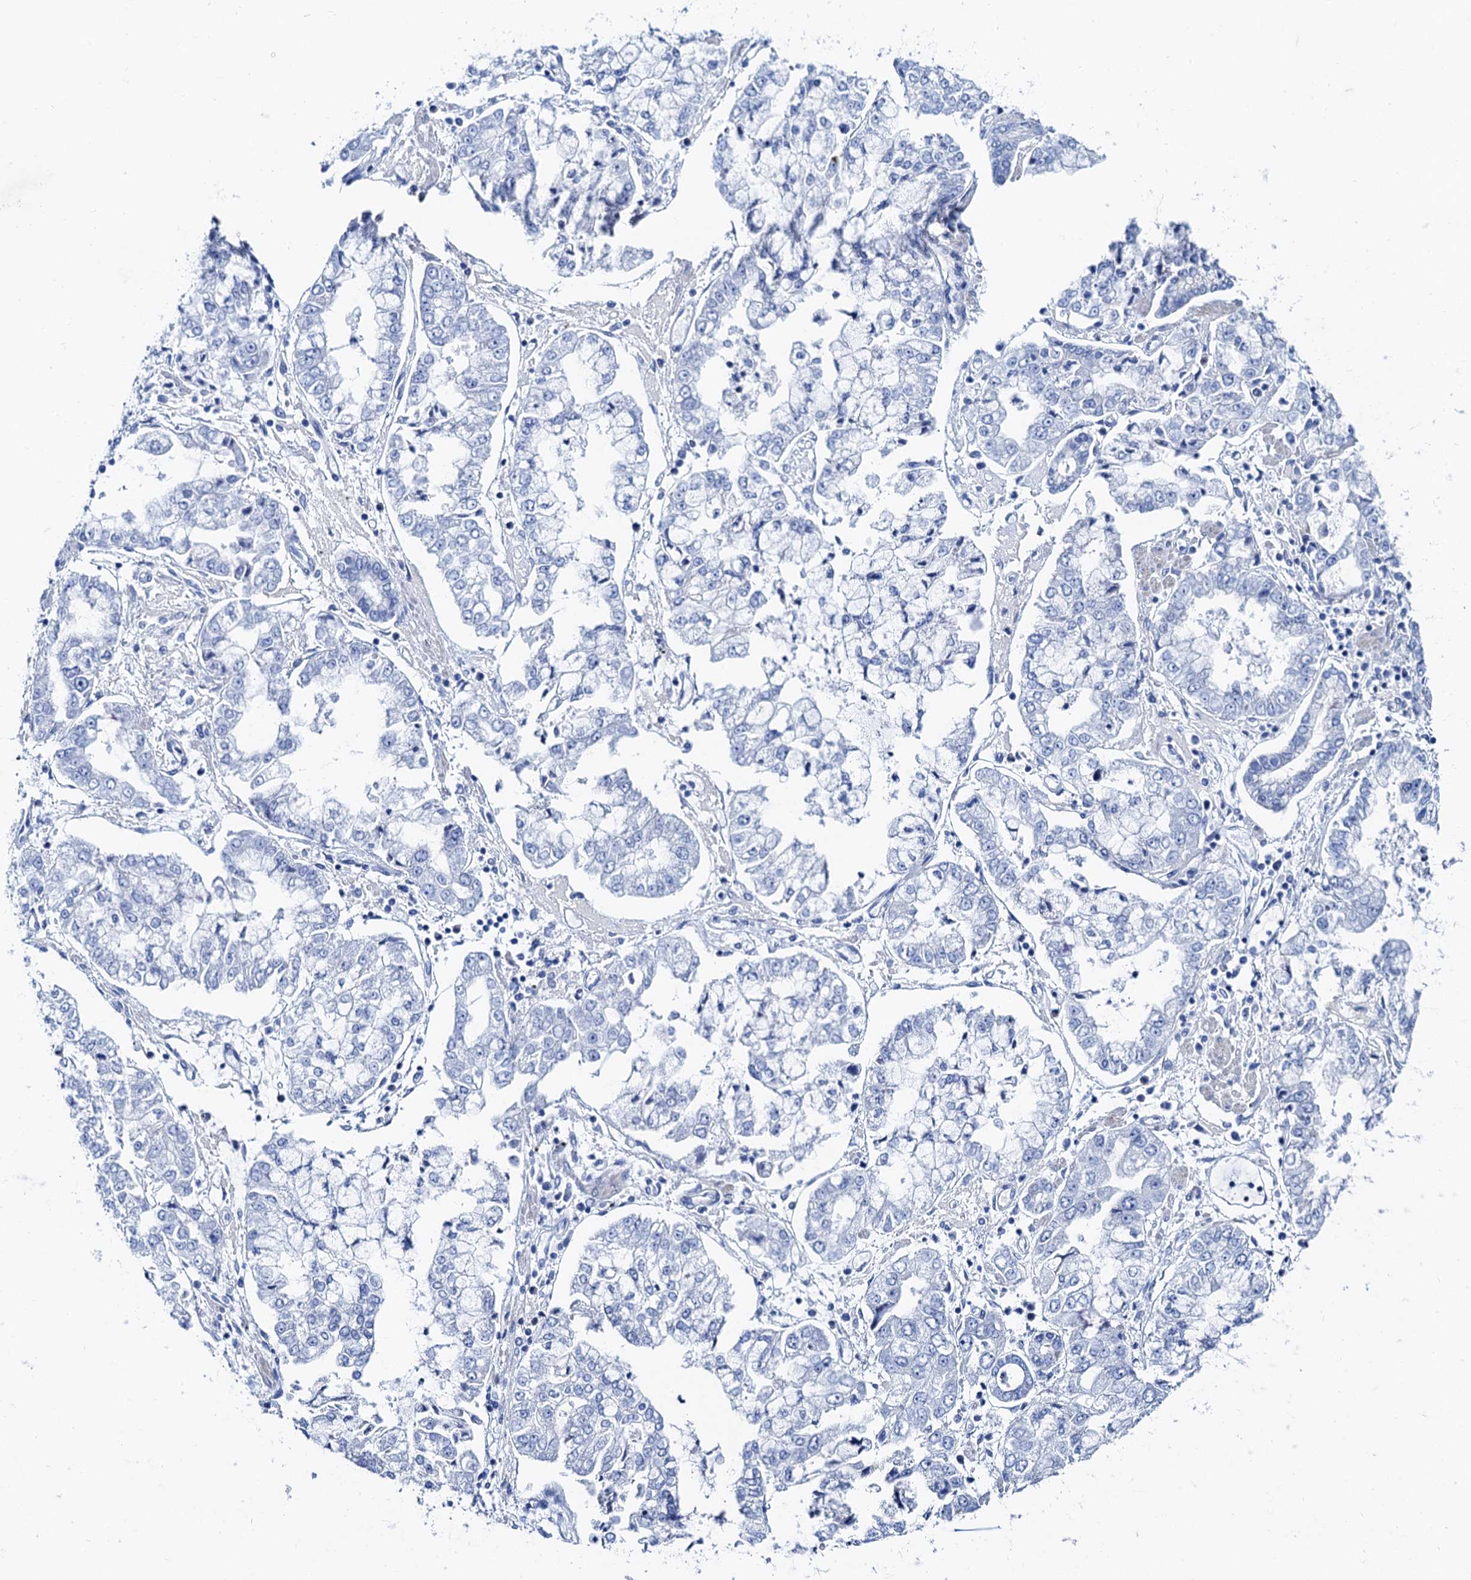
{"staining": {"intensity": "negative", "quantity": "none", "location": "none"}, "tissue": "stomach cancer", "cell_type": "Tumor cells", "image_type": "cancer", "snomed": [{"axis": "morphology", "description": "Adenocarcinoma, NOS"}, {"axis": "topography", "description": "Stomach"}], "caption": "A micrograph of stomach cancer stained for a protein exhibits no brown staining in tumor cells. Nuclei are stained in blue.", "gene": "NLRP10", "patient": {"sex": "male", "age": 76}}